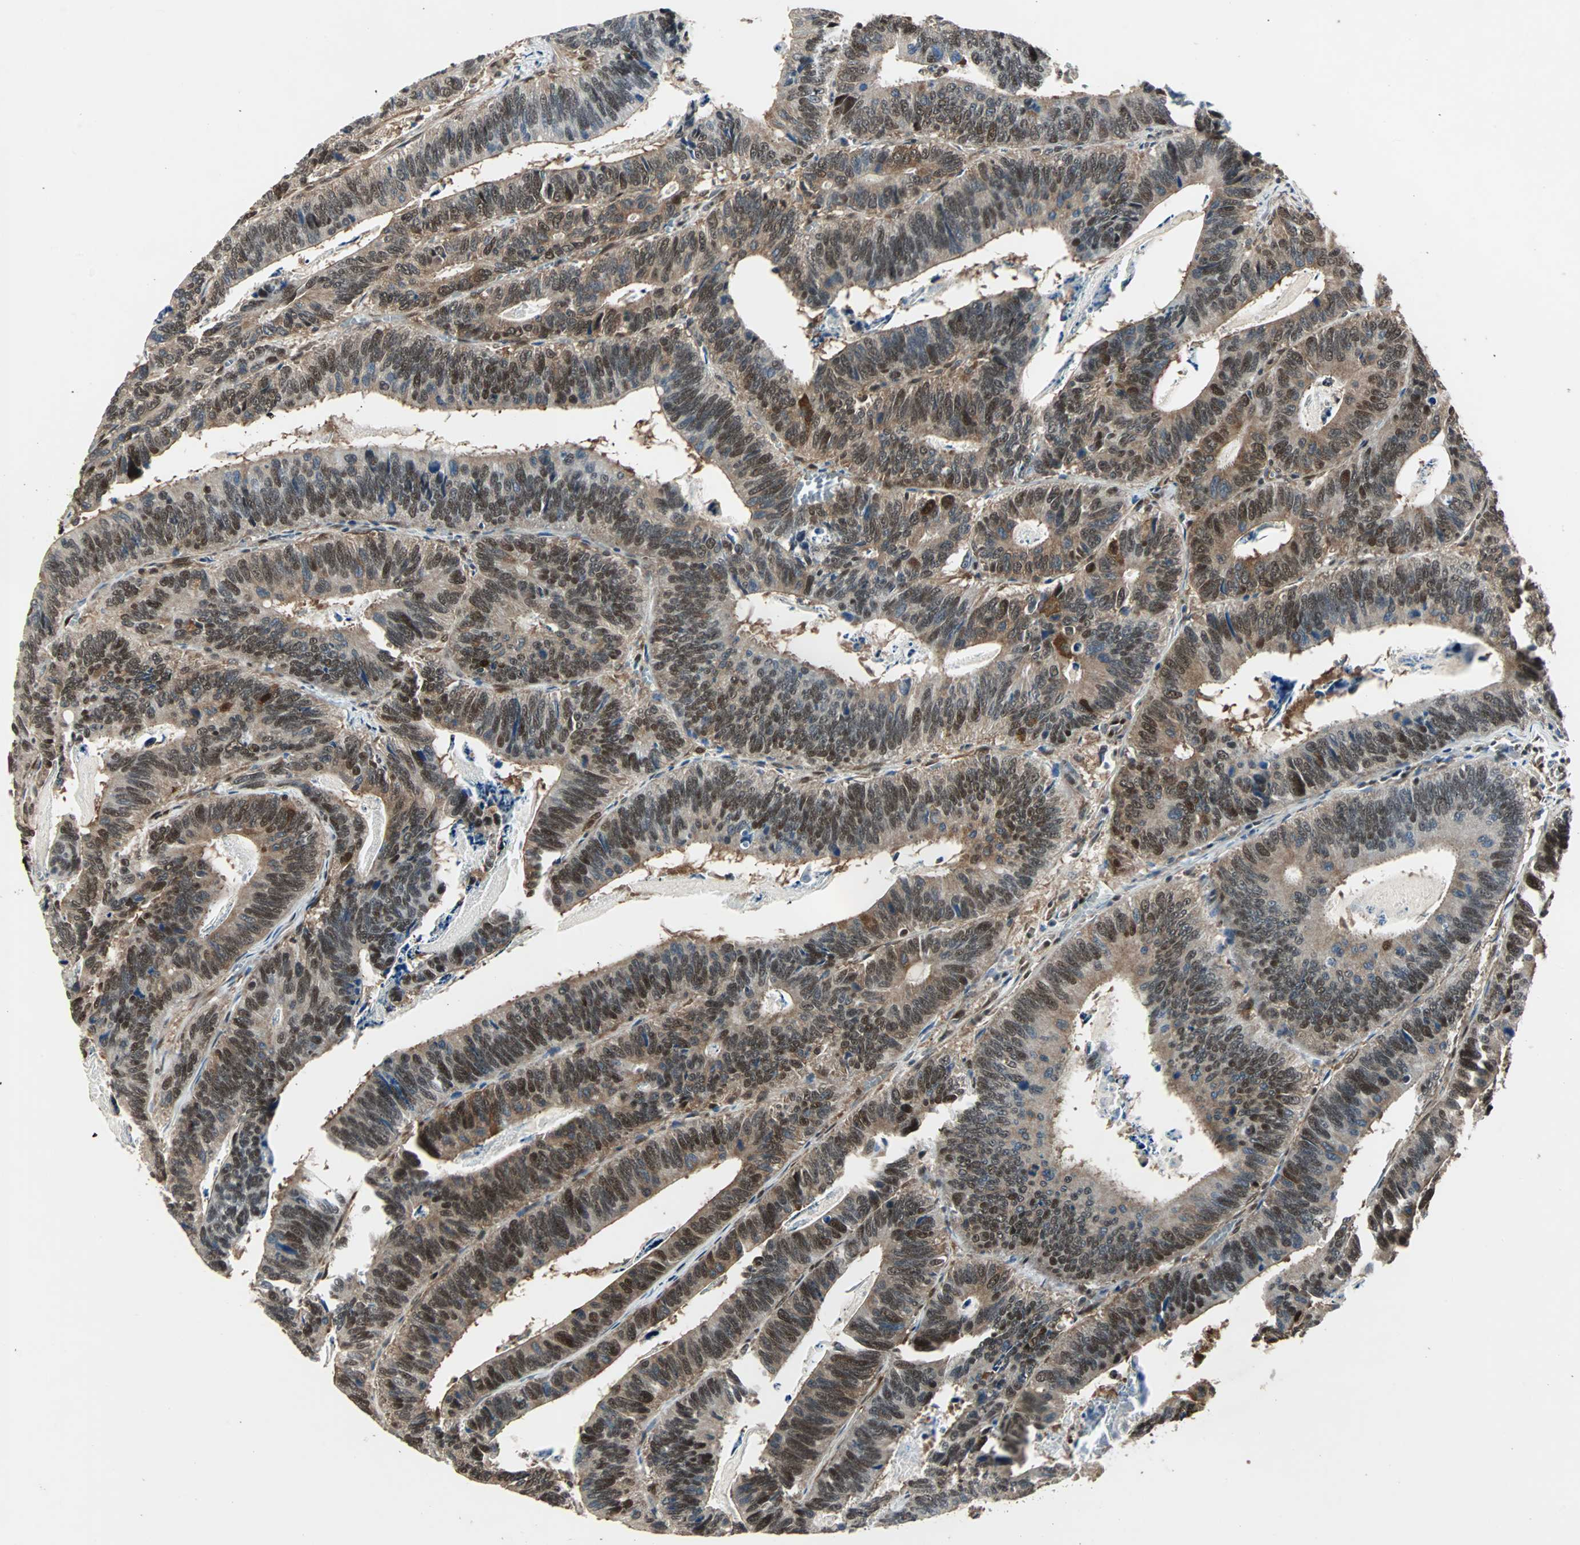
{"staining": {"intensity": "strong", "quantity": ">75%", "location": "cytoplasmic/membranous,nuclear"}, "tissue": "colorectal cancer", "cell_type": "Tumor cells", "image_type": "cancer", "snomed": [{"axis": "morphology", "description": "Adenocarcinoma, NOS"}, {"axis": "topography", "description": "Colon"}], "caption": "Immunohistochemical staining of colorectal adenocarcinoma exhibits high levels of strong cytoplasmic/membranous and nuclear protein positivity in approximately >75% of tumor cells.", "gene": "ACLY", "patient": {"sex": "male", "age": 72}}